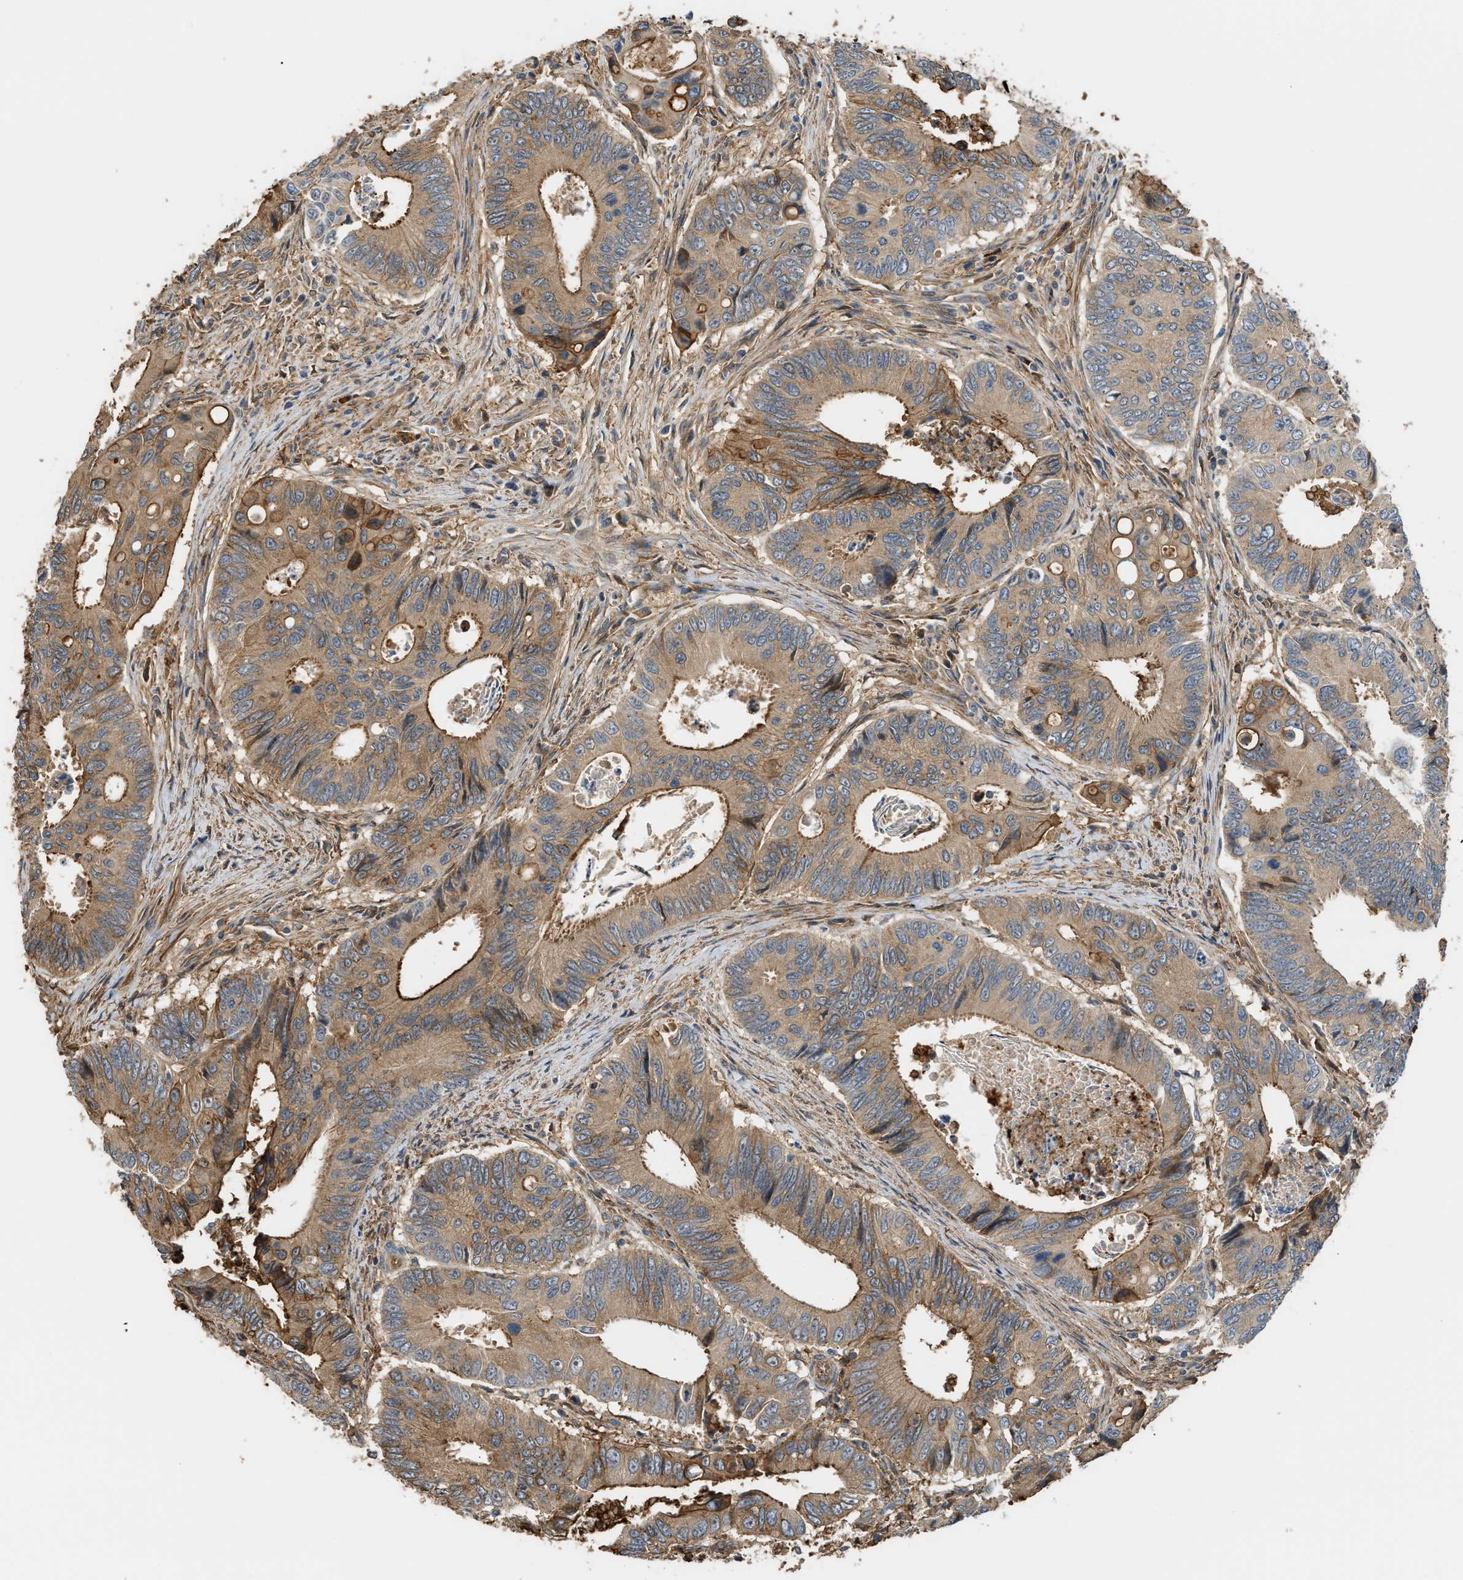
{"staining": {"intensity": "moderate", "quantity": ">75%", "location": "cytoplasmic/membranous"}, "tissue": "colorectal cancer", "cell_type": "Tumor cells", "image_type": "cancer", "snomed": [{"axis": "morphology", "description": "Inflammation, NOS"}, {"axis": "morphology", "description": "Adenocarcinoma, NOS"}, {"axis": "topography", "description": "Colon"}], "caption": "Protein staining shows moderate cytoplasmic/membranous positivity in about >75% of tumor cells in colorectal cancer (adenocarcinoma).", "gene": "DDHD2", "patient": {"sex": "male", "age": 72}}